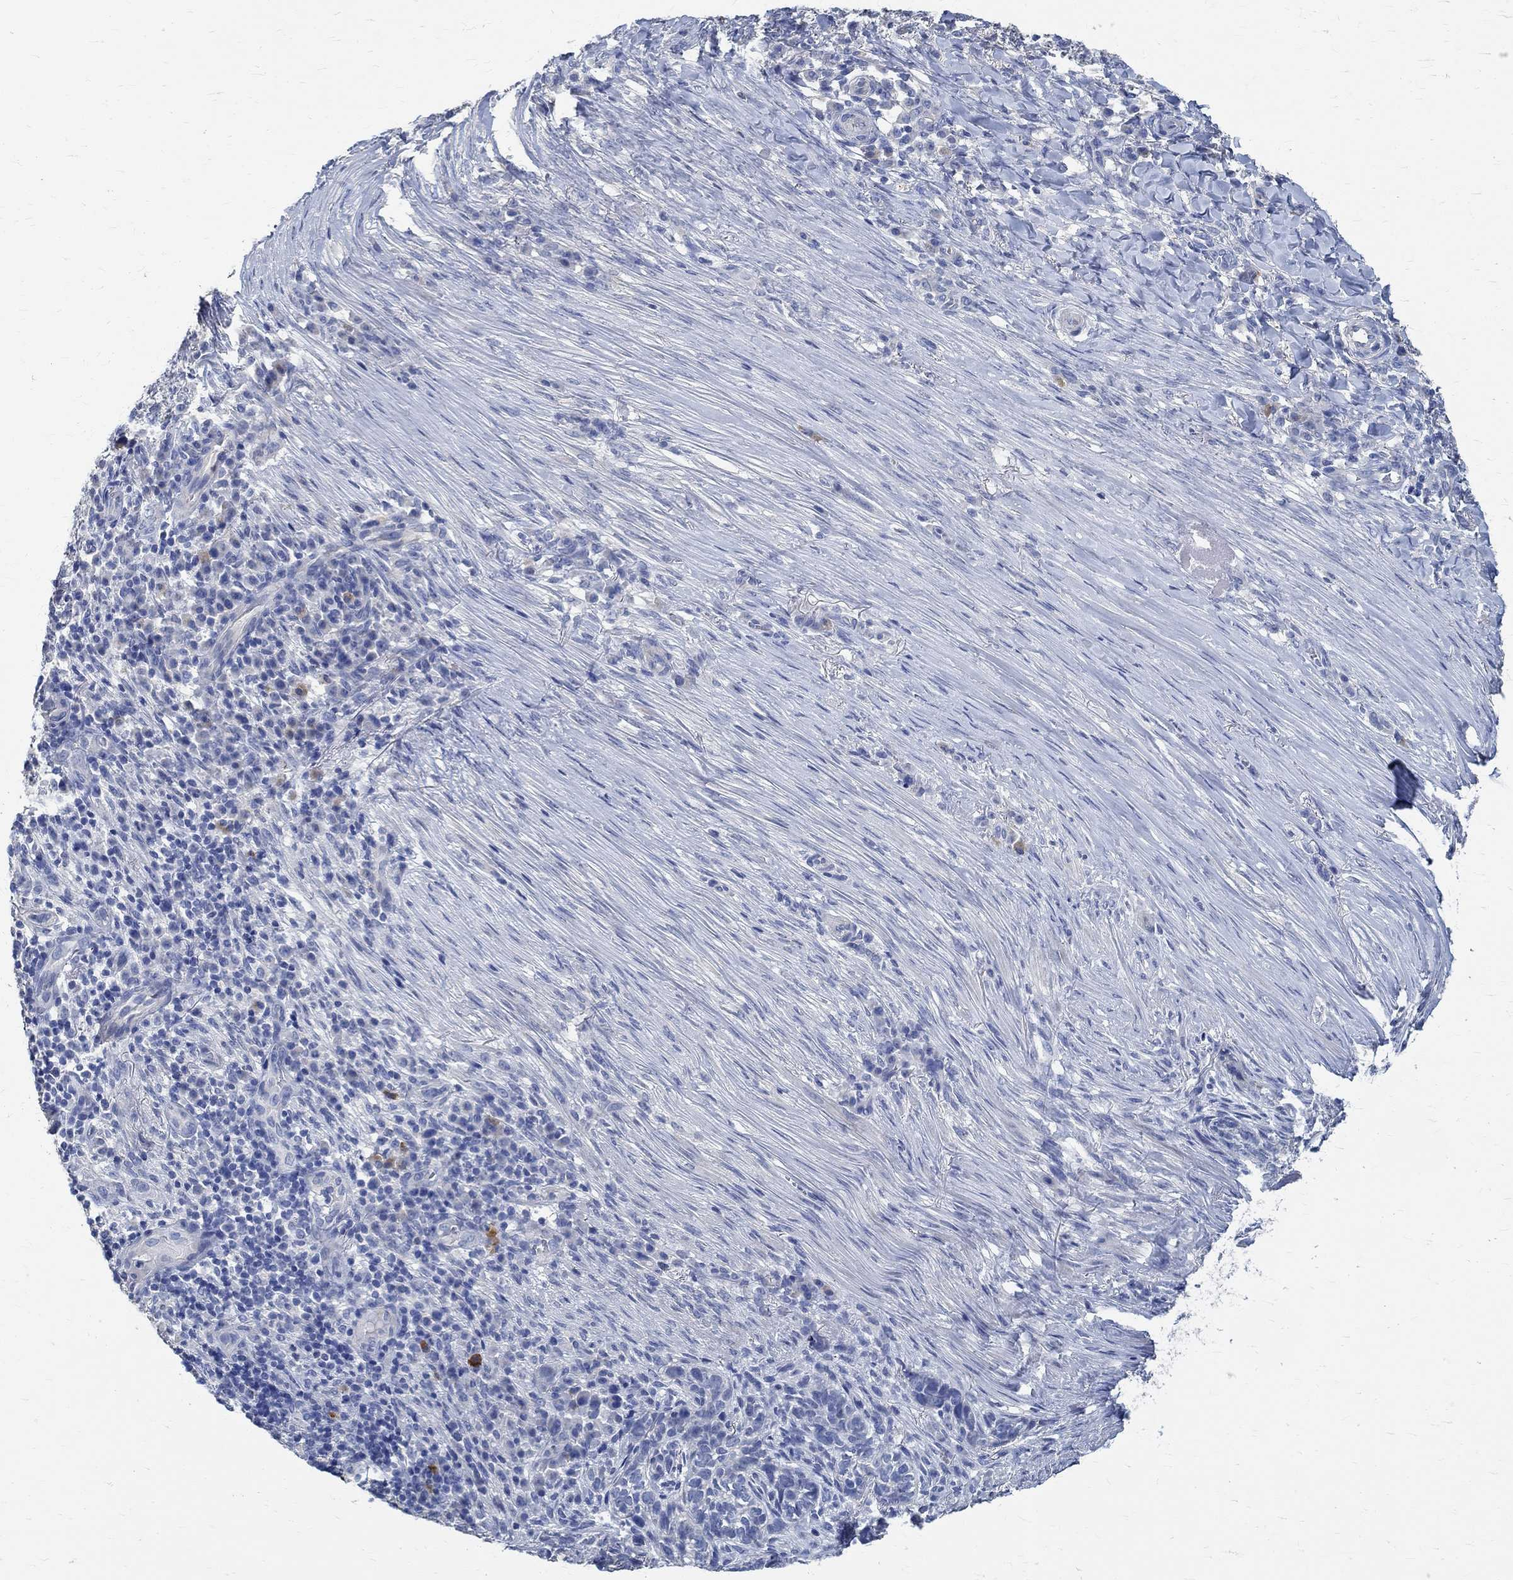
{"staining": {"intensity": "negative", "quantity": "none", "location": "none"}, "tissue": "skin cancer", "cell_type": "Tumor cells", "image_type": "cancer", "snomed": [{"axis": "morphology", "description": "Basal cell carcinoma"}, {"axis": "topography", "description": "Skin"}], "caption": "Skin cancer stained for a protein using IHC demonstrates no staining tumor cells.", "gene": "PRX", "patient": {"sex": "female", "age": 69}}